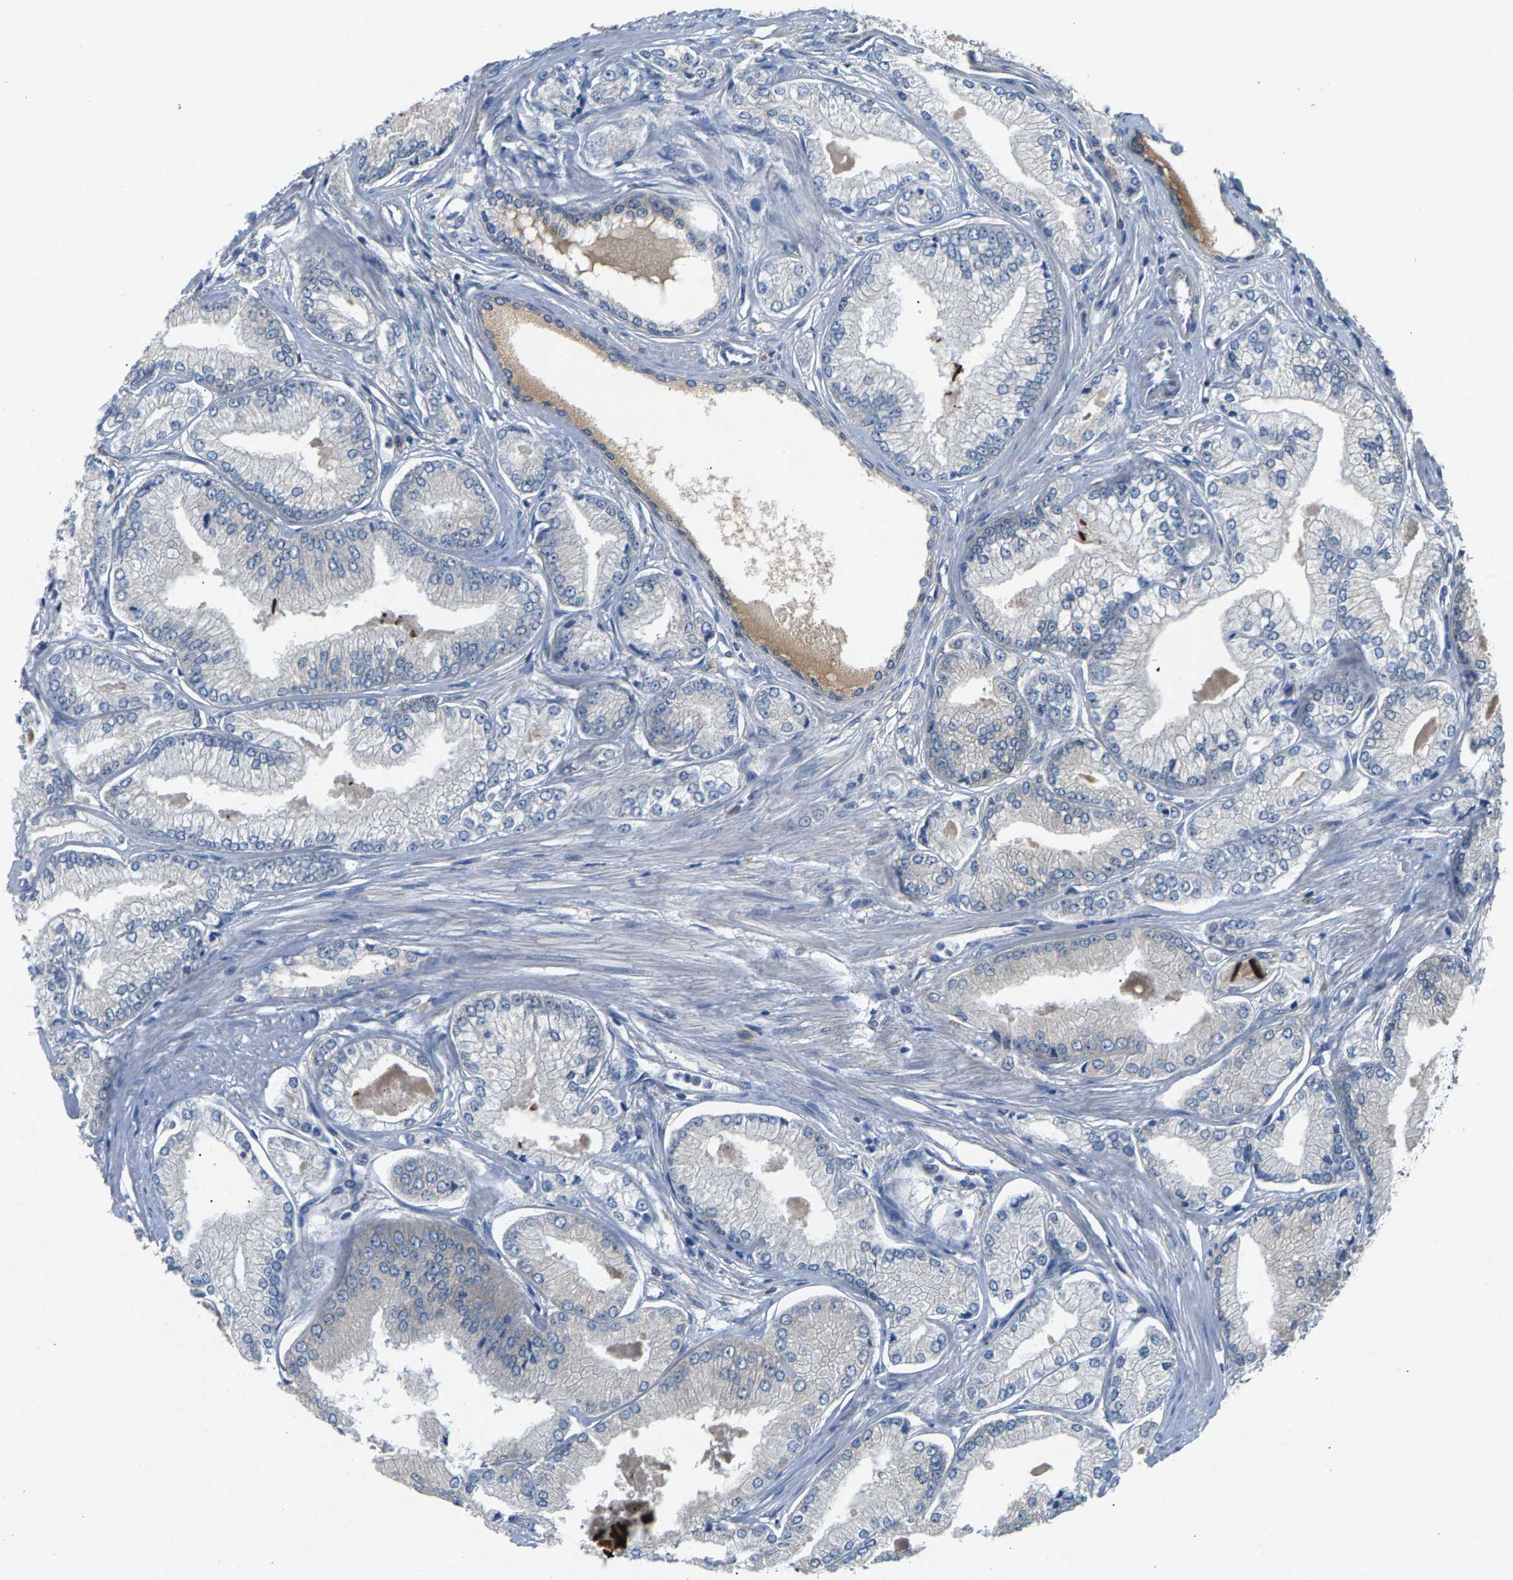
{"staining": {"intensity": "negative", "quantity": "none", "location": "none"}, "tissue": "prostate cancer", "cell_type": "Tumor cells", "image_type": "cancer", "snomed": [{"axis": "morphology", "description": "Adenocarcinoma, Low grade"}, {"axis": "topography", "description": "Prostate"}], "caption": "The micrograph demonstrates no staining of tumor cells in prostate adenocarcinoma (low-grade).", "gene": "NT5C", "patient": {"sex": "male", "age": 52}}